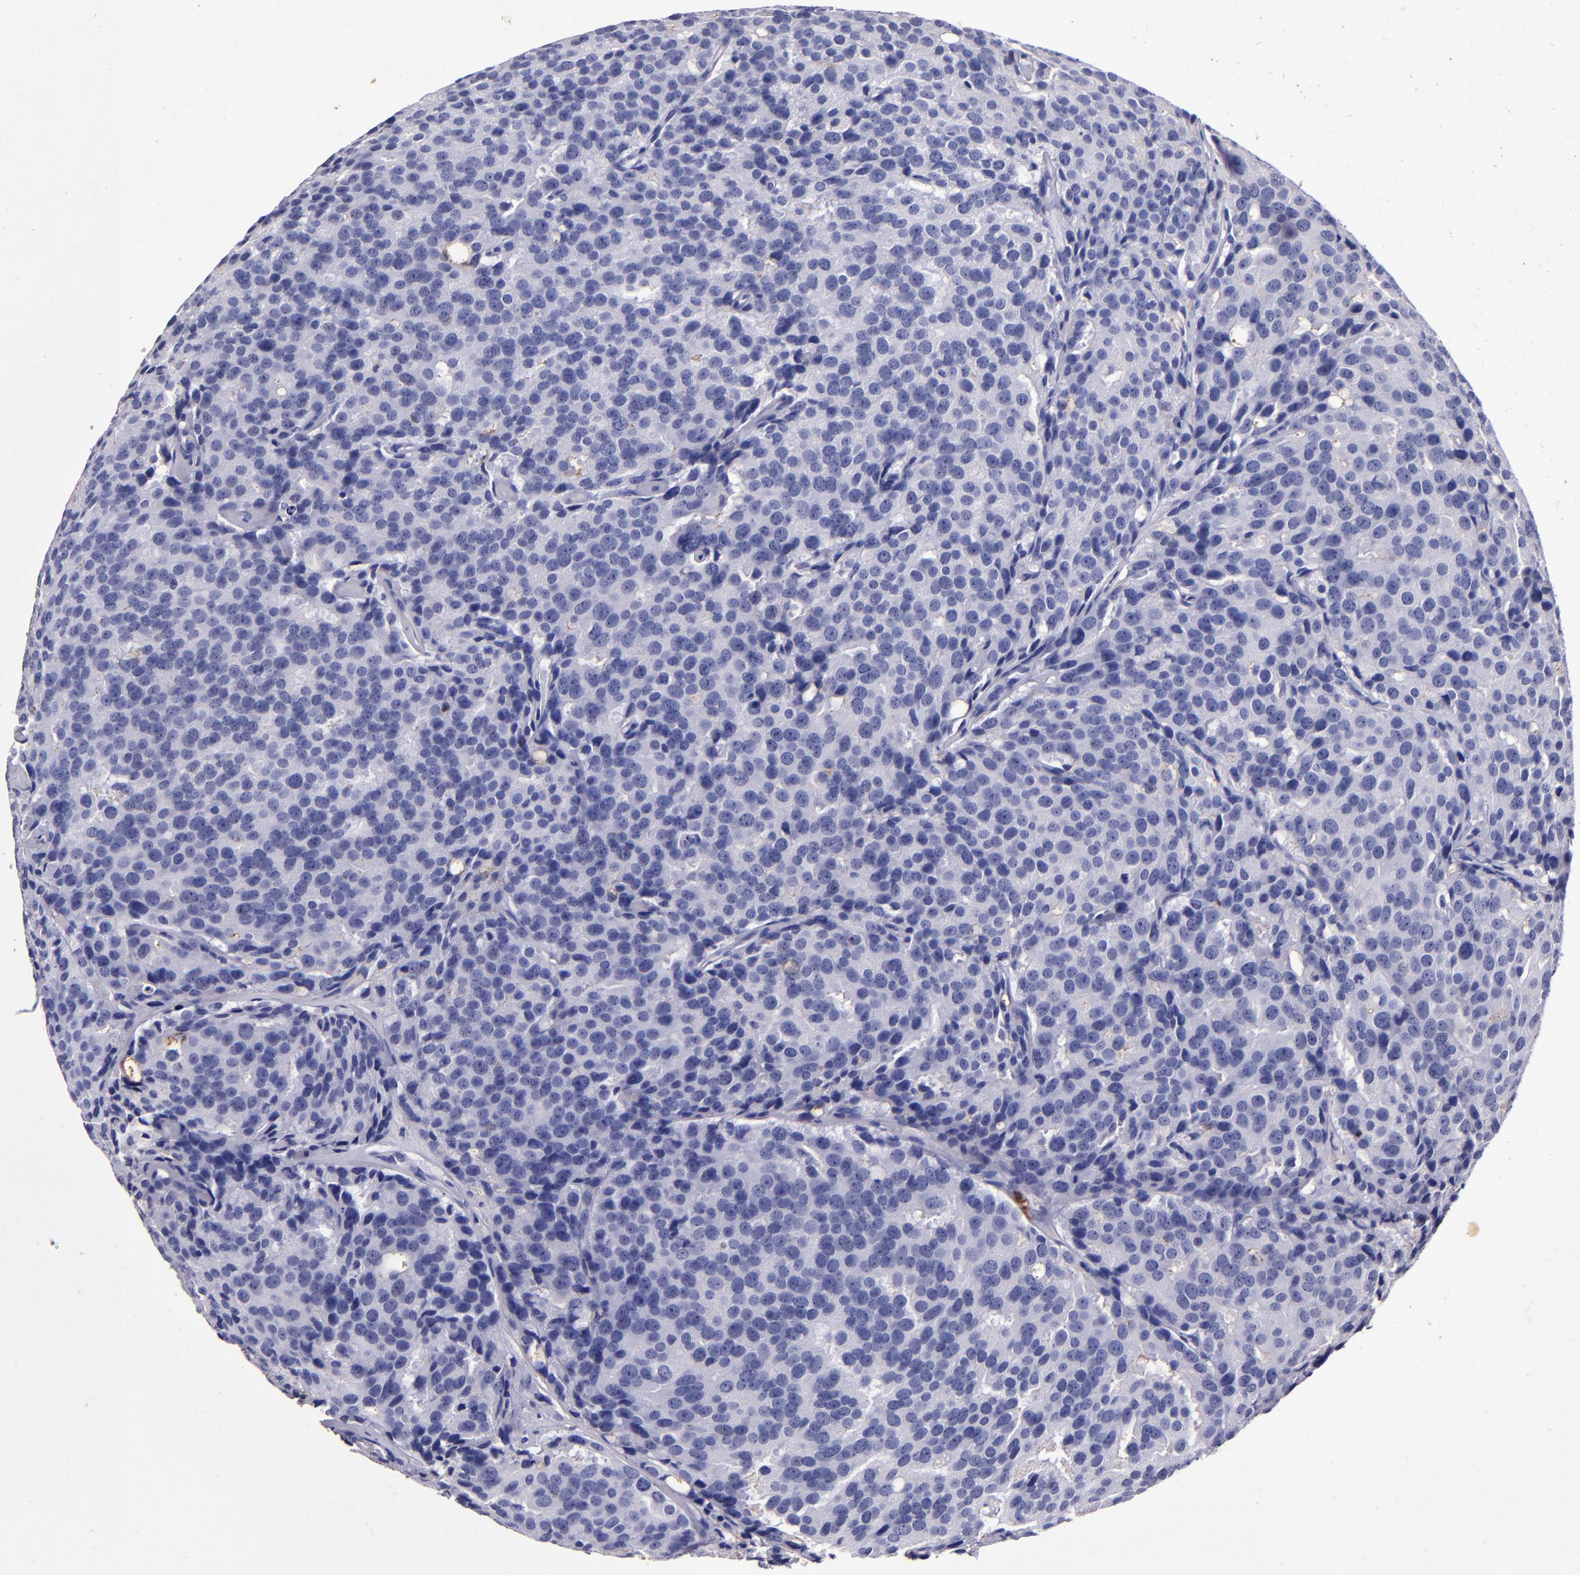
{"staining": {"intensity": "negative", "quantity": "none", "location": "none"}, "tissue": "prostate cancer", "cell_type": "Tumor cells", "image_type": "cancer", "snomed": [{"axis": "morphology", "description": "Adenocarcinoma, High grade"}, {"axis": "topography", "description": "Prostate"}], "caption": "High magnification brightfield microscopy of high-grade adenocarcinoma (prostate) stained with DAB (3,3'-diaminobenzidine) (brown) and counterstained with hematoxylin (blue): tumor cells show no significant expression.", "gene": "S100A8", "patient": {"sex": "male", "age": 64}}